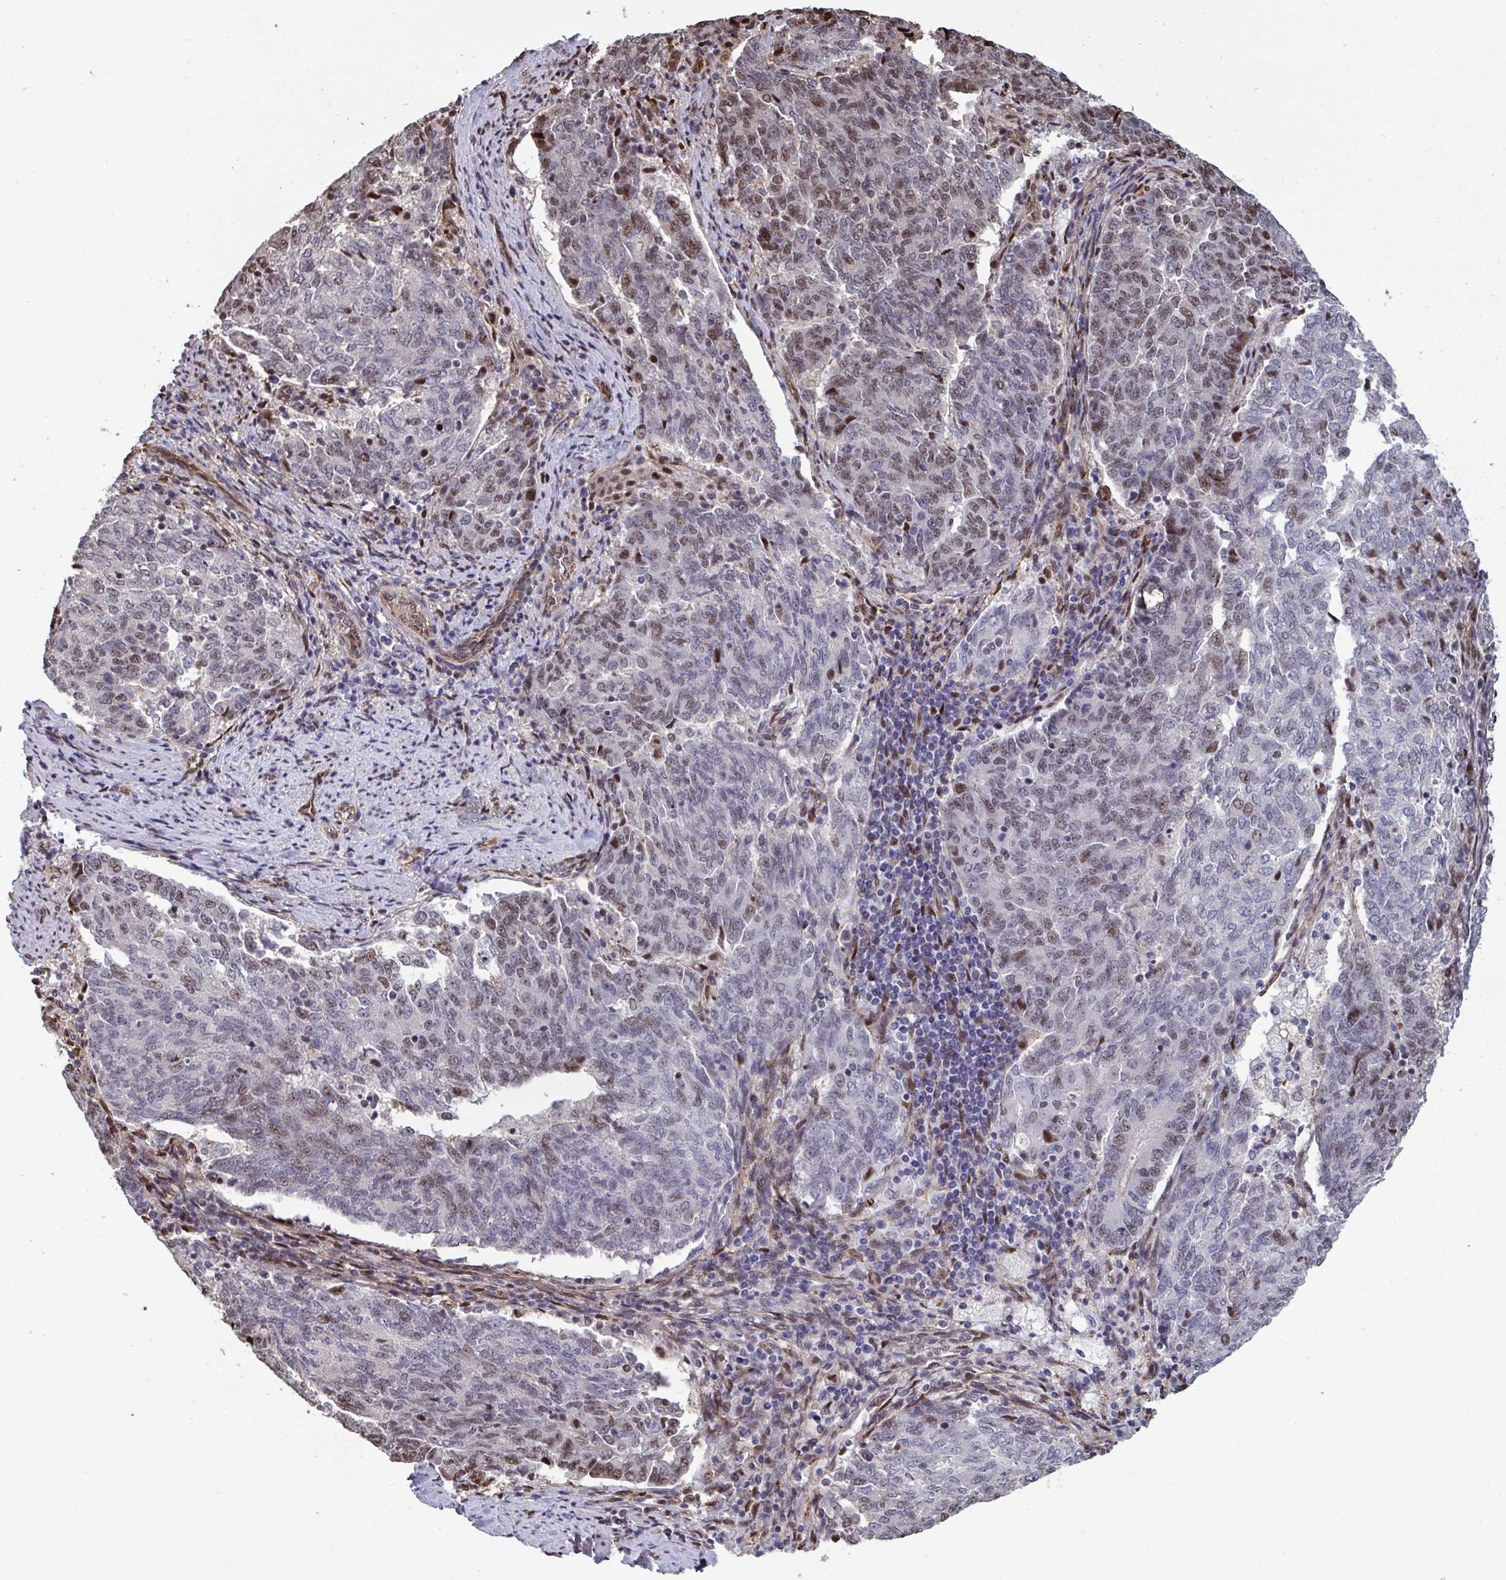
{"staining": {"intensity": "moderate", "quantity": "<25%", "location": "nuclear"}, "tissue": "endometrial cancer", "cell_type": "Tumor cells", "image_type": "cancer", "snomed": [{"axis": "morphology", "description": "Adenocarcinoma, NOS"}, {"axis": "topography", "description": "Endometrium"}], "caption": "Endometrial adenocarcinoma stained with a protein marker exhibits moderate staining in tumor cells.", "gene": "PELI2", "patient": {"sex": "female", "age": 80}}